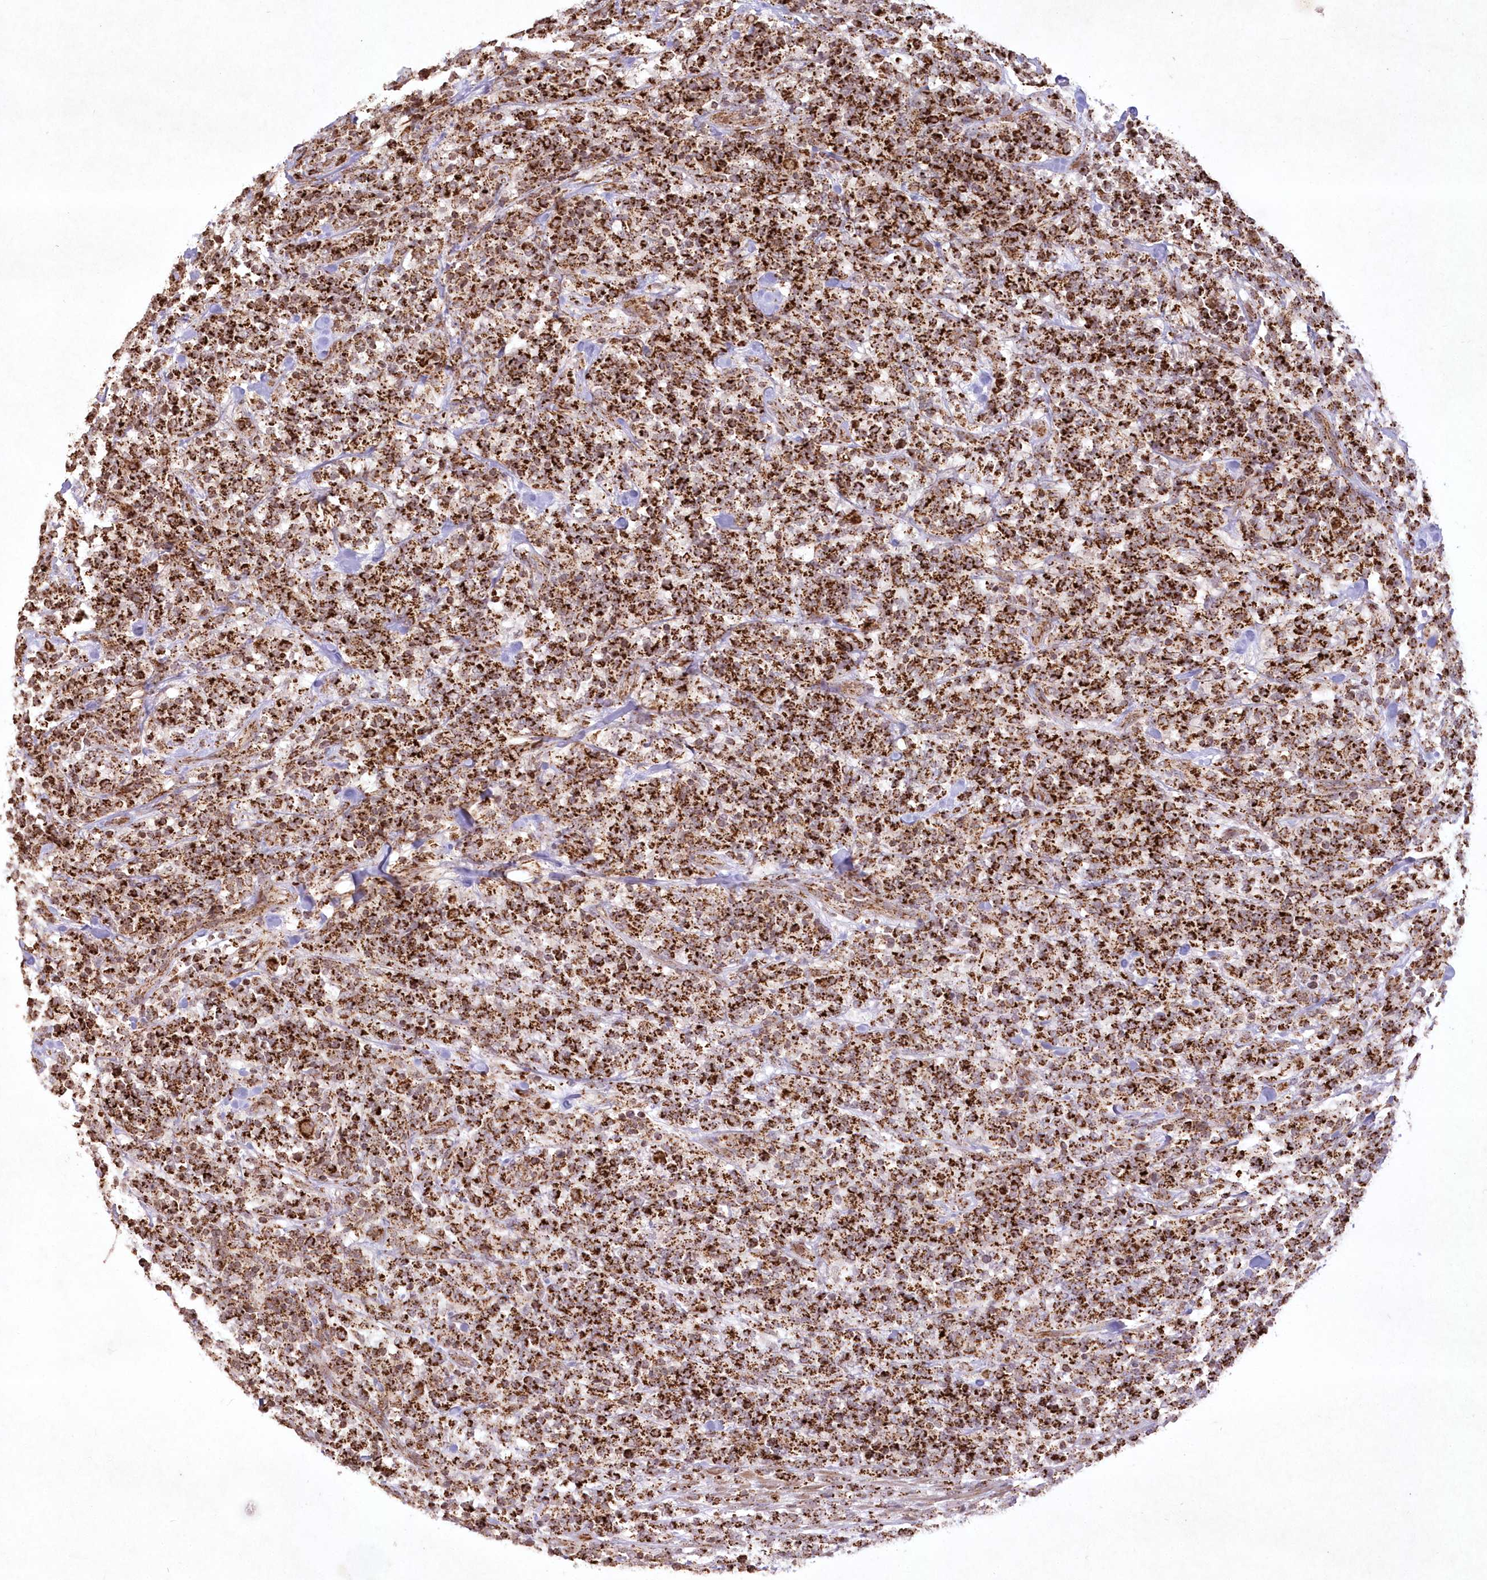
{"staining": {"intensity": "strong", "quantity": ">75%", "location": "cytoplasmic/membranous"}, "tissue": "lymphoma", "cell_type": "Tumor cells", "image_type": "cancer", "snomed": [{"axis": "morphology", "description": "Malignant lymphoma, non-Hodgkin's type, High grade"}, {"axis": "topography", "description": "Soft tissue"}], "caption": "Immunohistochemical staining of human lymphoma shows high levels of strong cytoplasmic/membranous protein expression in about >75% of tumor cells.", "gene": "LRPPRC", "patient": {"sex": "male", "age": 18}}